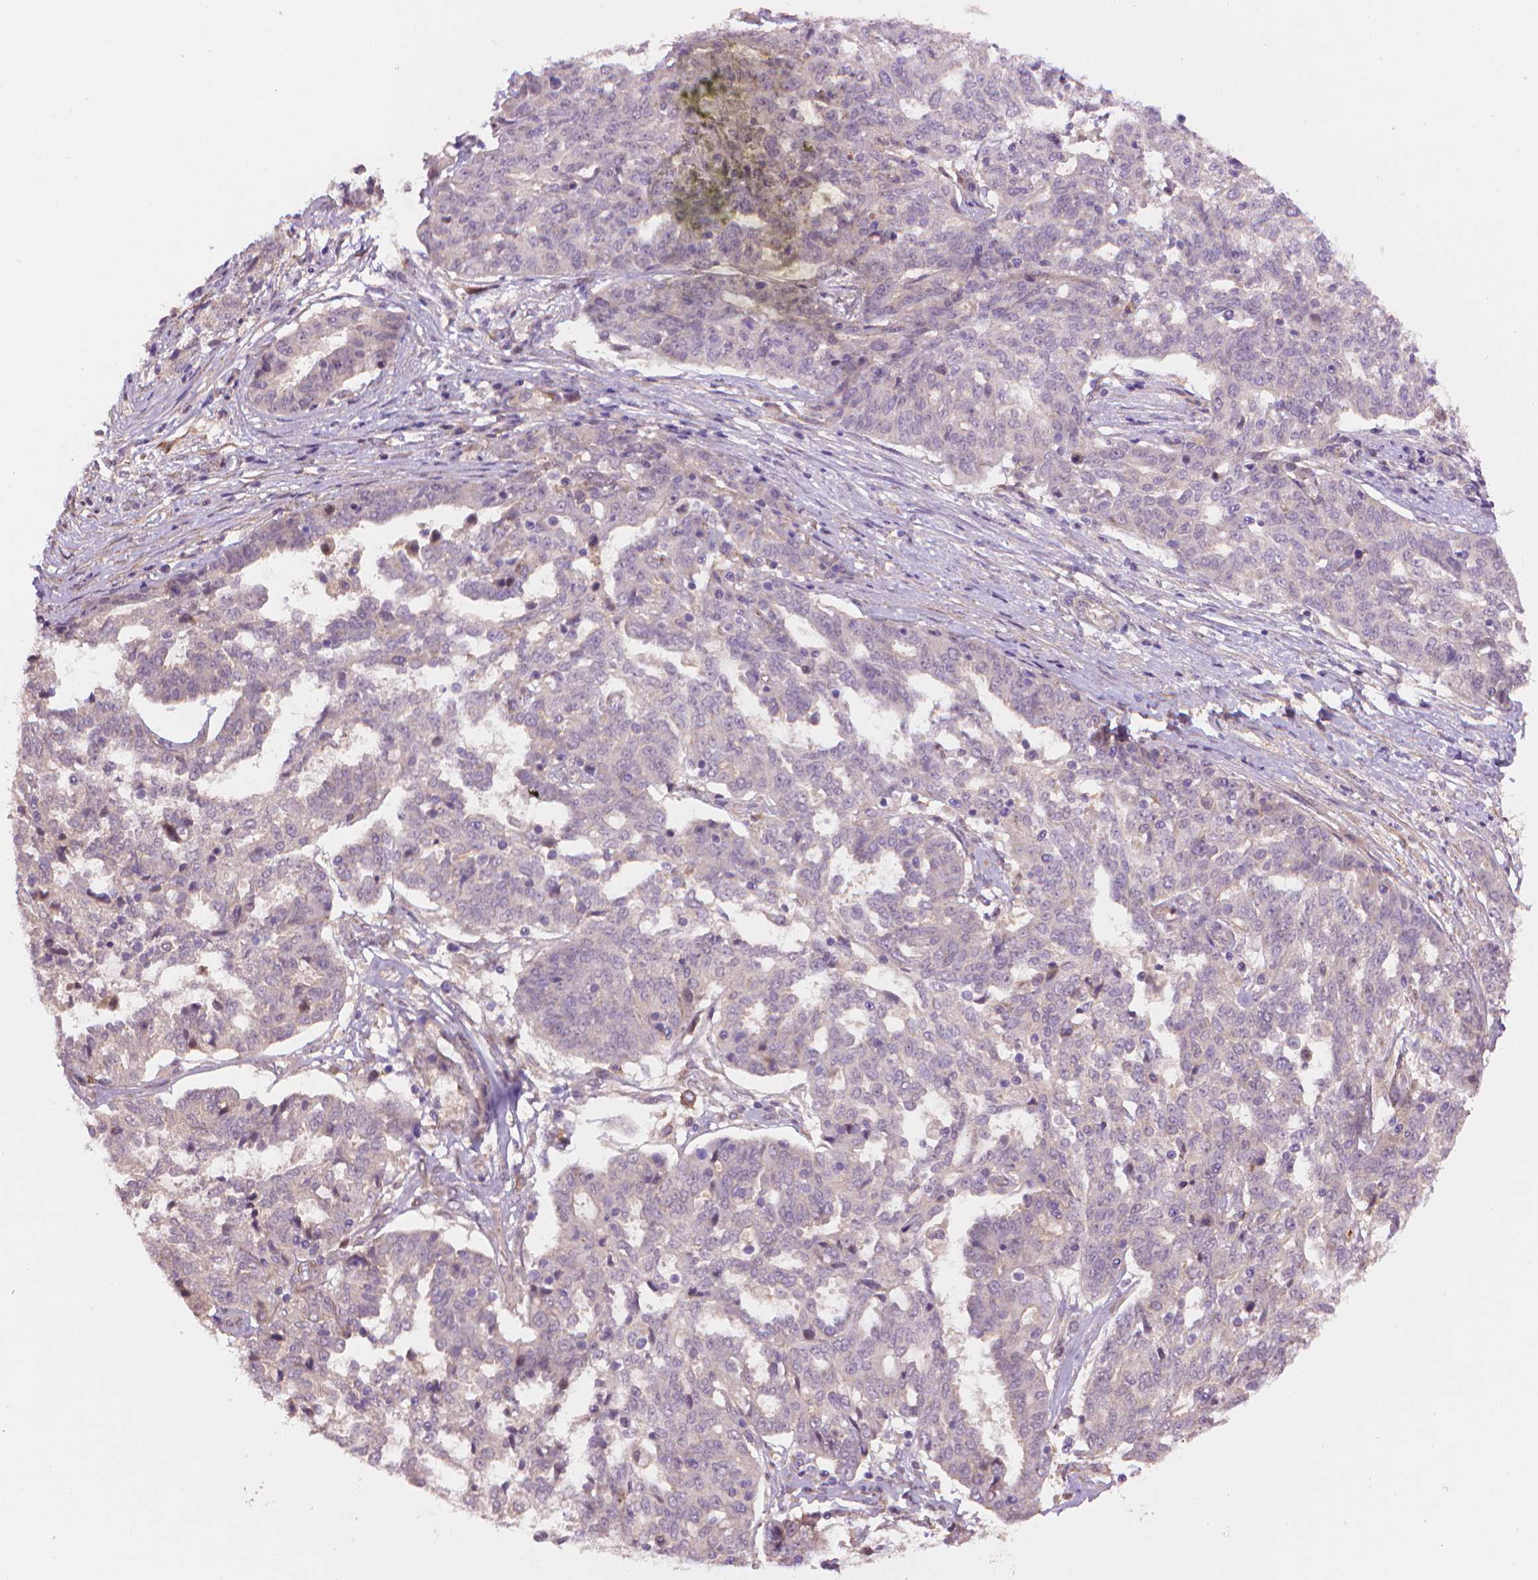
{"staining": {"intensity": "negative", "quantity": "none", "location": "none"}, "tissue": "ovarian cancer", "cell_type": "Tumor cells", "image_type": "cancer", "snomed": [{"axis": "morphology", "description": "Cystadenocarcinoma, serous, NOS"}, {"axis": "topography", "description": "Ovary"}], "caption": "Immunohistochemistry image of neoplastic tissue: ovarian serous cystadenocarcinoma stained with DAB (3,3'-diaminobenzidine) exhibits no significant protein expression in tumor cells.", "gene": "AMMECR1", "patient": {"sex": "female", "age": 67}}